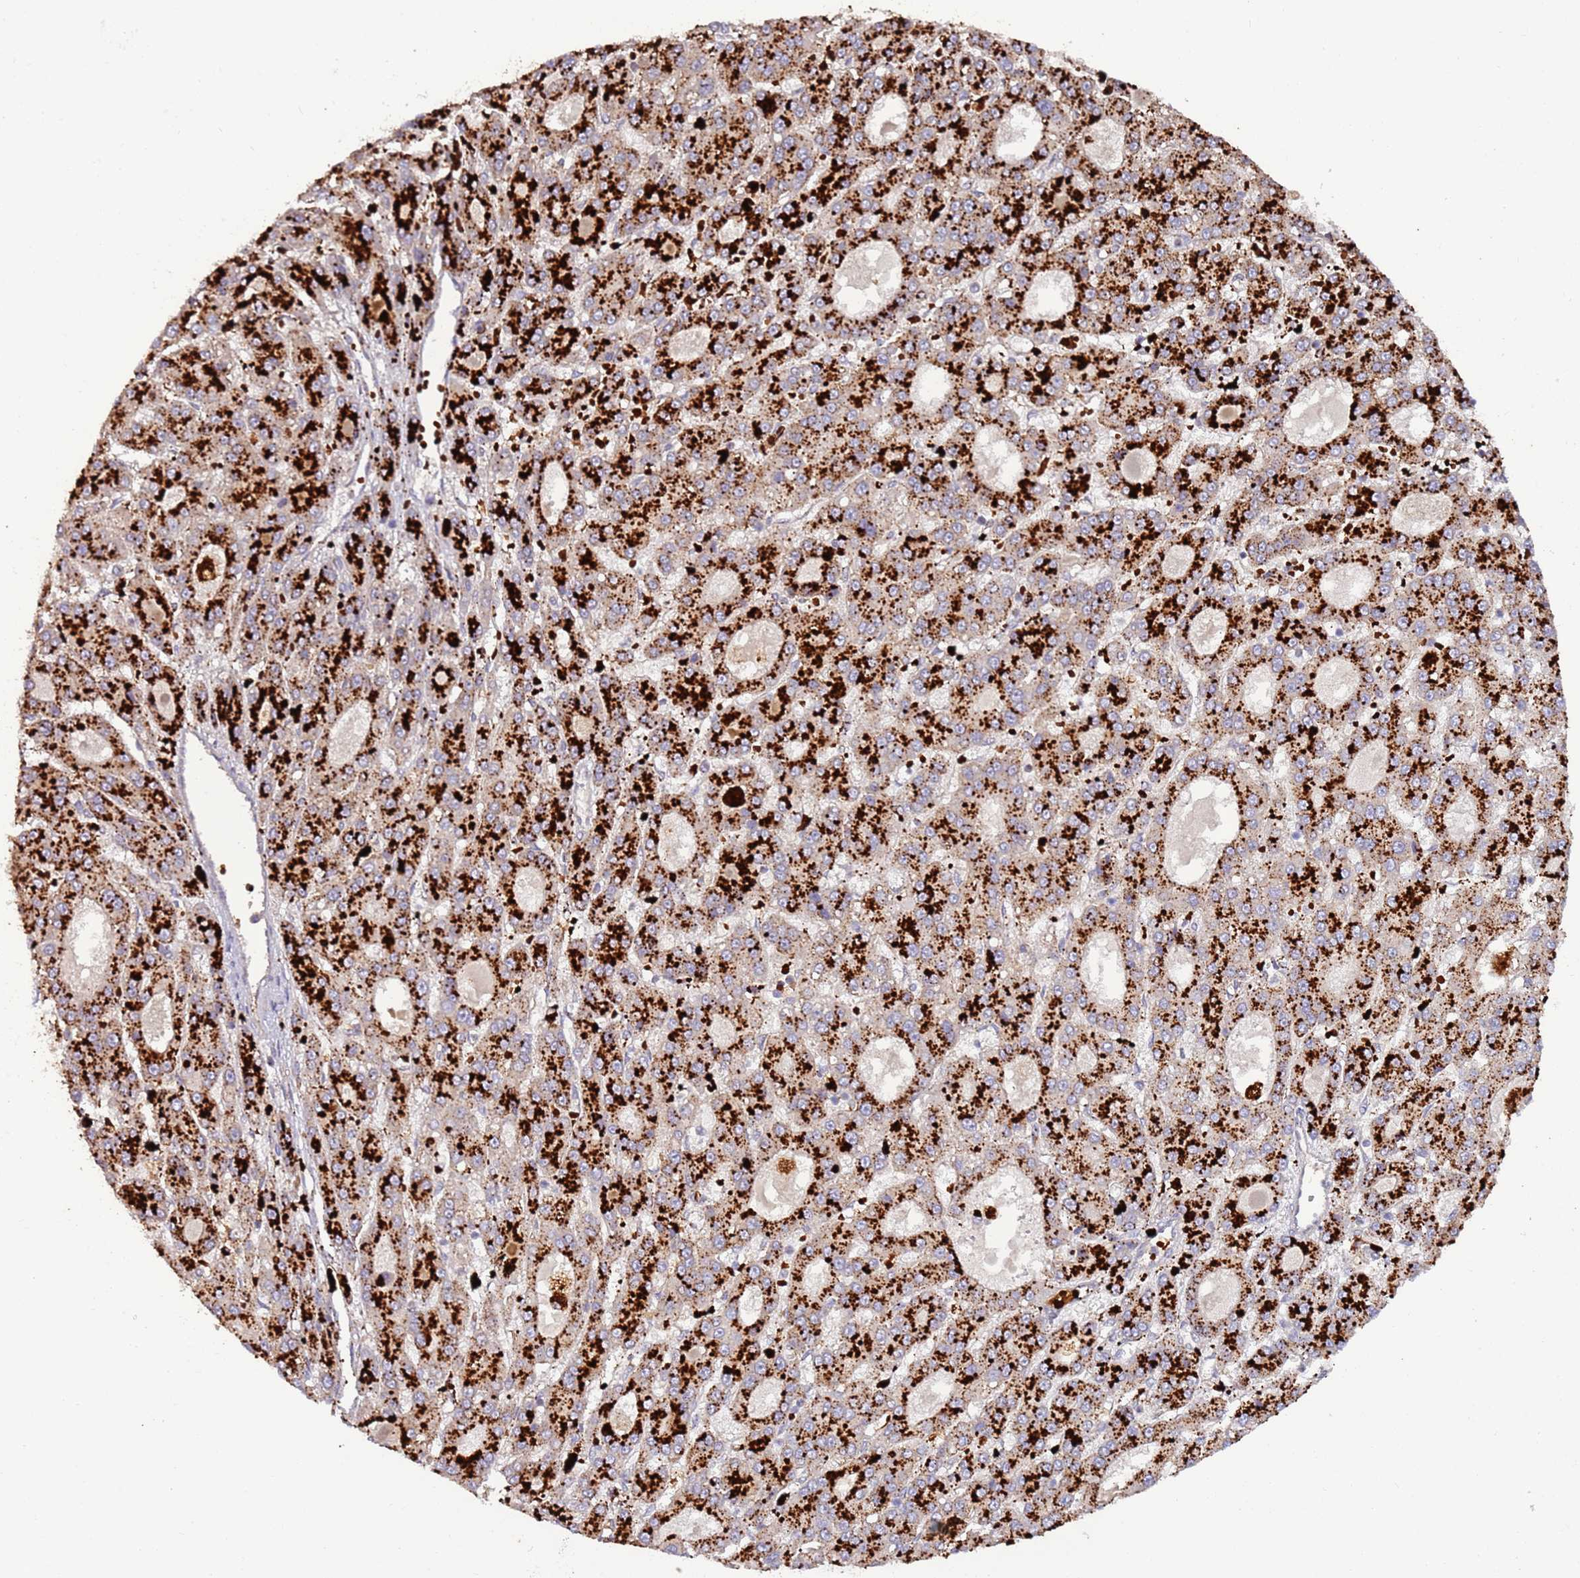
{"staining": {"intensity": "strong", "quantity": ">75%", "location": "cytoplasmic/membranous"}, "tissue": "liver cancer", "cell_type": "Tumor cells", "image_type": "cancer", "snomed": [{"axis": "morphology", "description": "Carcinoma, Hepatocellular, NOS"}, {"axis": "topography", "description": "Liver"}], "caption": "DAB (3,3'-diaminobenzidine) immunohistochemical staining of human liver cancer (hepatocellular carcinoma) reveals strong cytoplasmic/membranous protein expression in approximately >75% of tumor cells.", "gene": "VPS36", "patient": {"sex": "male", "age": 70}}